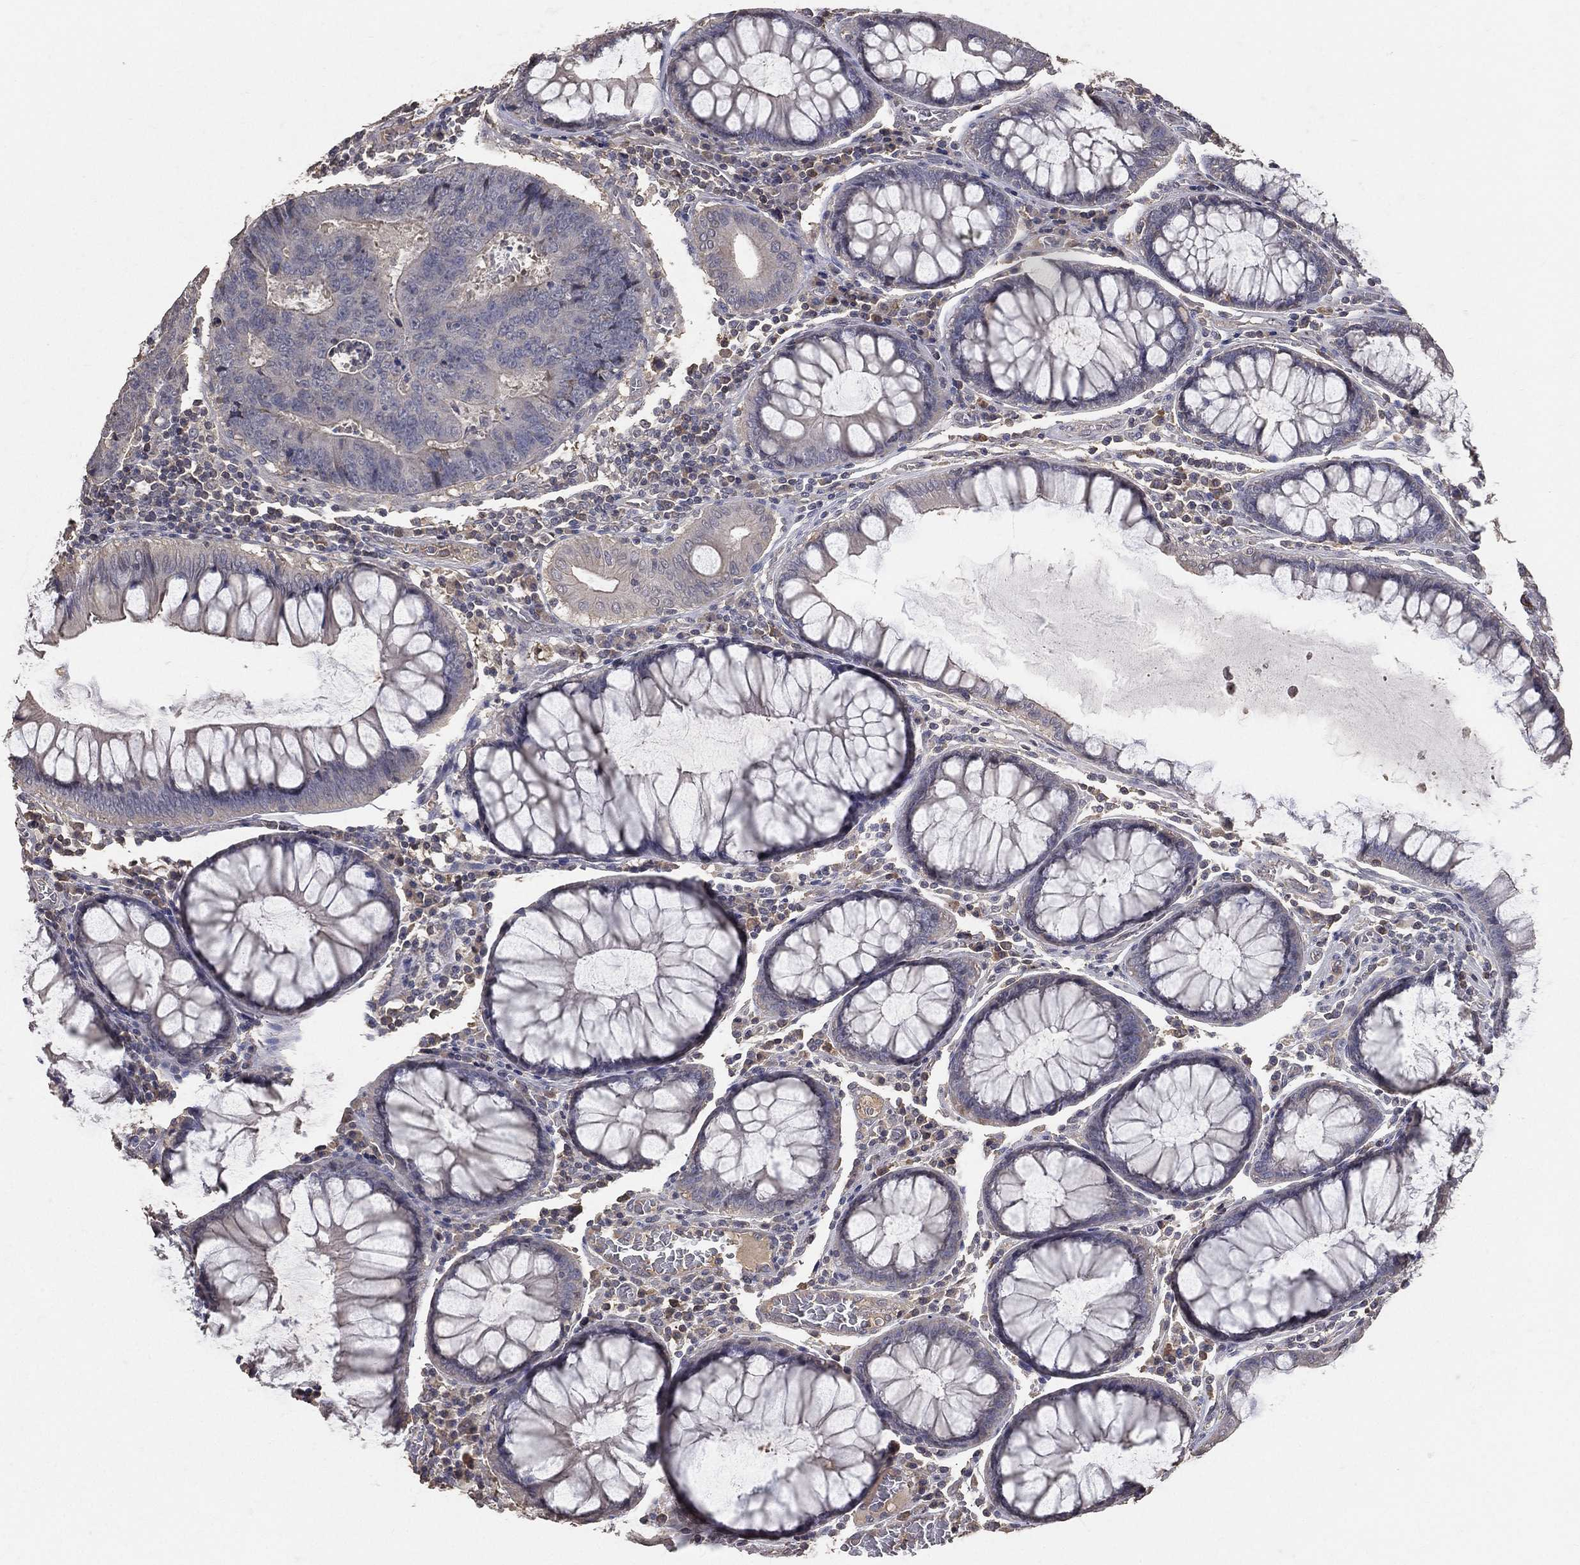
{"staining": {"intensity": "negative", "quantity": "none", "location": "none"}, "tissue": "colorectal cancer", "cell_type": "Tumor cells", "image_type": "cancer", "snomed": [{"axis": "morphology", "description": "Adenocarcinoma, NOS"}, {"axis": "topography", "description": "Colon"}], "caption": "High power microscopy image of an IHC image of adenocarcinoma (colorectal), revealing no significant positivity in tumor cells. (DAB (3,3'-diaminobenzidine) IHC visualized using brightfield microscopy, high magnification).", "gene": "SNAP25", "patient": {"sex": "female", "age": 48}}